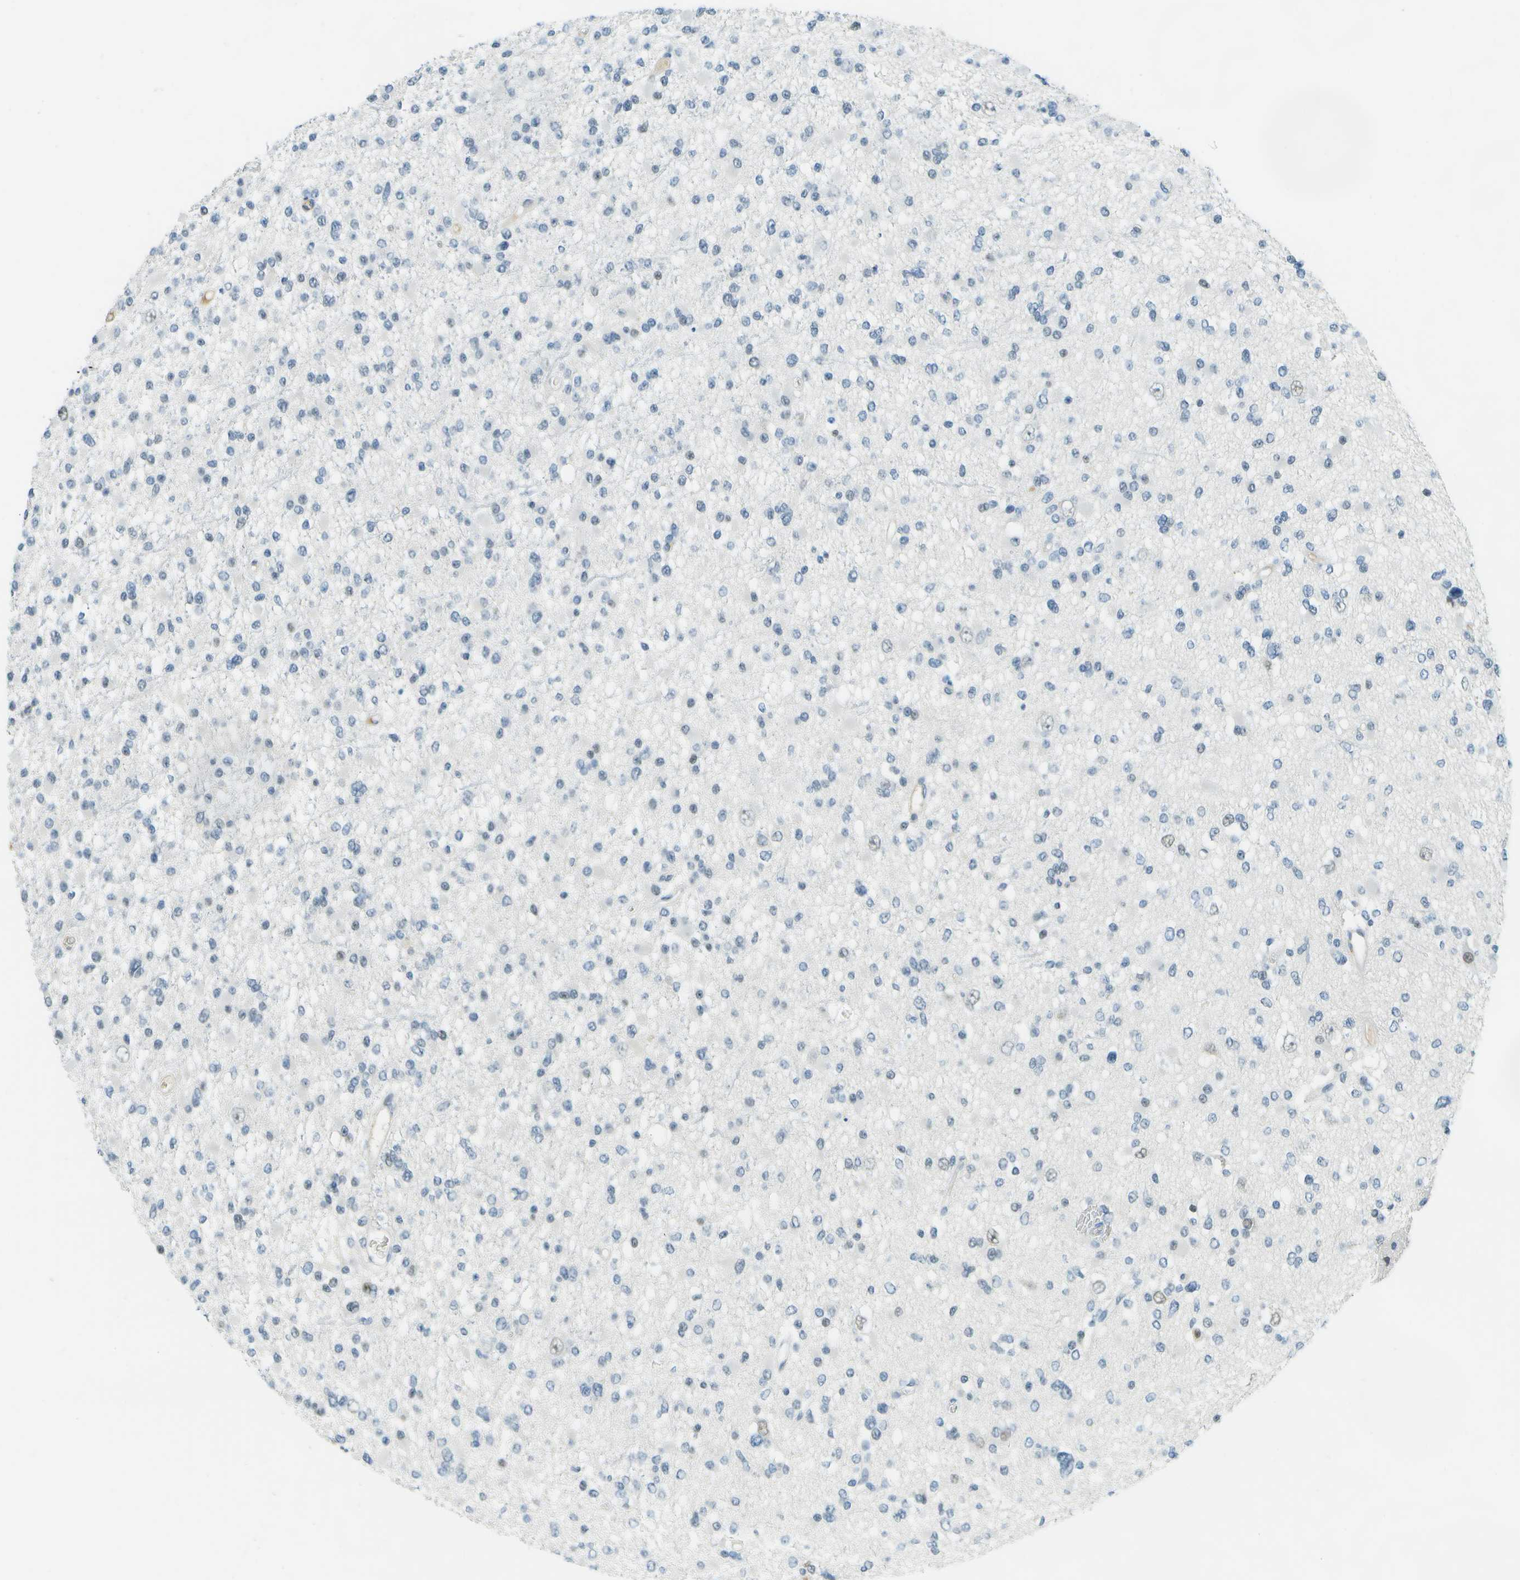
{"staining": {"intensity": "moderate", "quantity": "<25%", "location": "nuclear"}, "tissue": "glioma", "cell_type": "Tumor cells", "image_type": "cancer", "snomed": [{"axis": "morphology", "description": "Glioma, malignant, Low grade"}, {"axis": "topography", "description": "Brain"}], "caption": "Brown immunohistochemical staining in glioma displays moderate nuclear staining in about <25% of tumor cells.", "gene": "NEK11", "patient": {"sex": "female", "age": 22}}